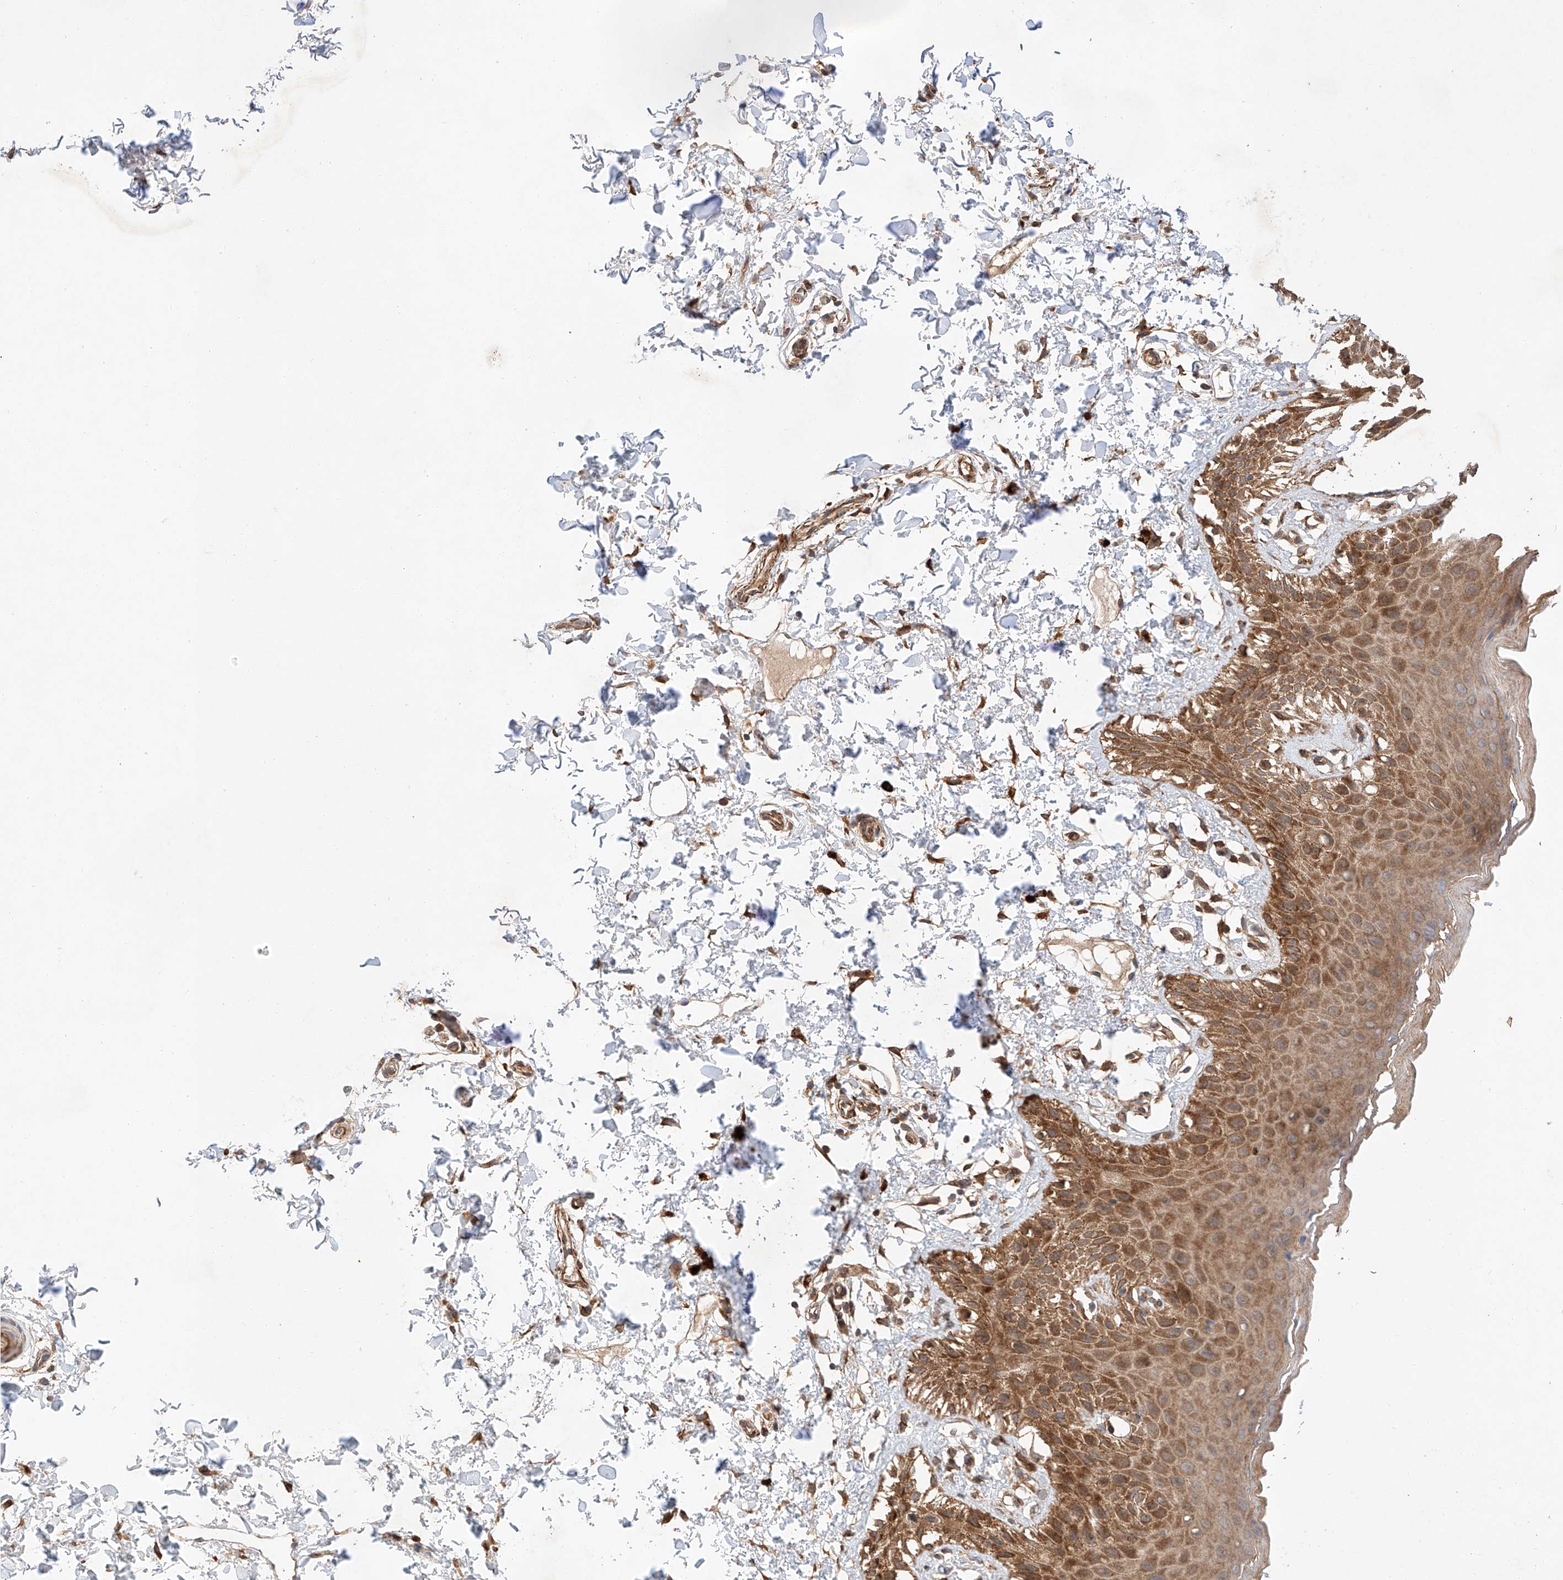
{"staining": {"intensity": "moderate", "quantity": ">75%", "location": "cytoplasmic/membranous"}, "tissue": "skin", "cell_type": "Epidermal cells", "image_type": "normal", "snomed": [{"axis": "morphology", "description": "Normal tissue, NOS"}, {"axis": "topography", "description": "Anal"}], "caption": "Protein expression analysis of unremarkable skin displays moderate cytoplasmic/membranous staining in about >75% of epidermal cells.", "gene": "RAB23", "patient": {"sex": "male", "age": 44}}